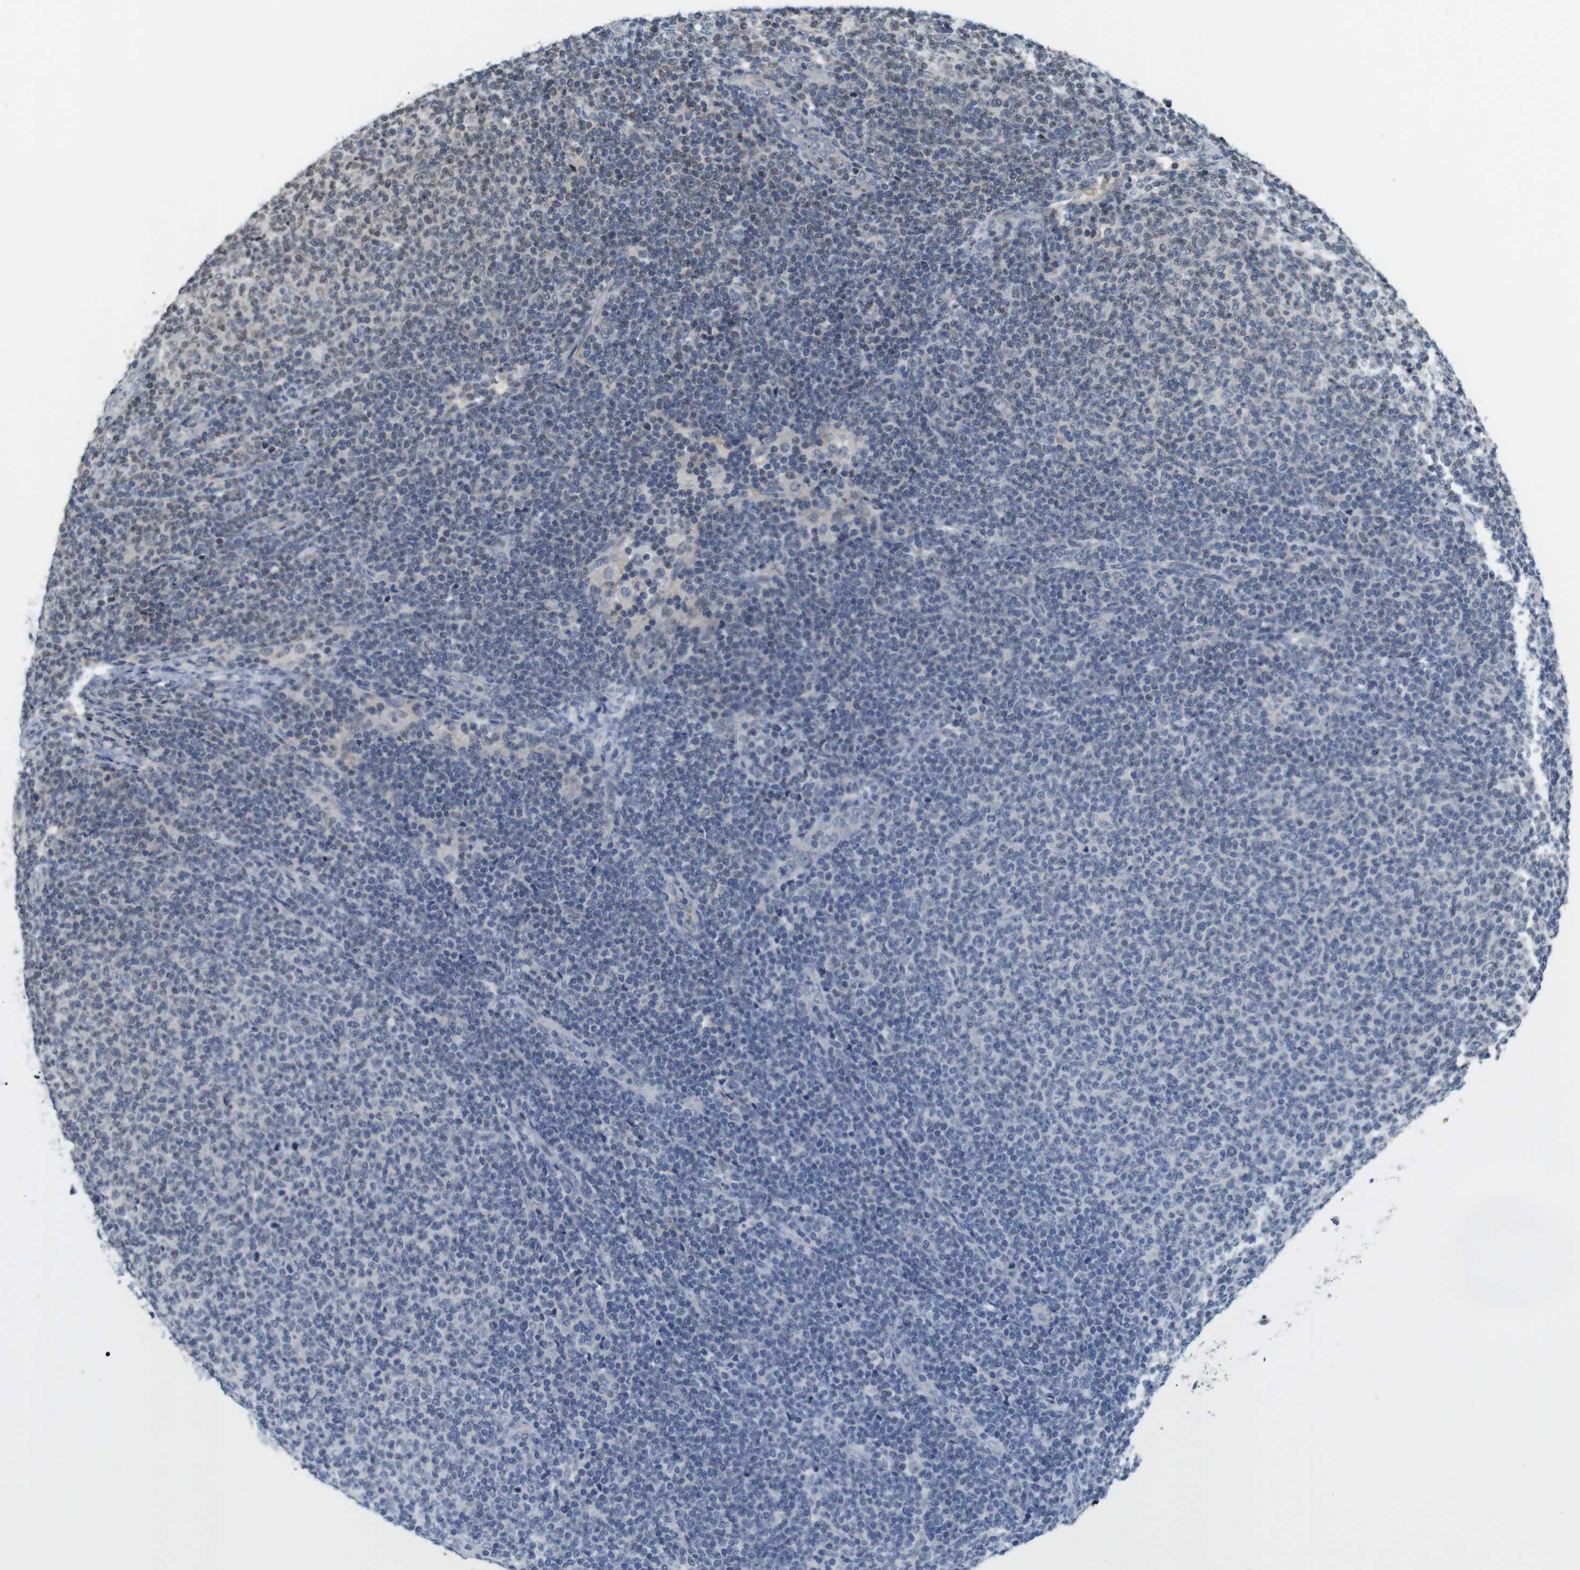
{"staining": {"intensity": "weak", "quantity": "<25%", "location": "nuclear"}, "tissue": "lymphoma", "cell_type": "Tumor cells", "image_type": "cancer", "snomed": [{"axis": "morphology", "description": "Malignant lymphoma, non-Hodgkin's type, Low grade"}, {"axis": "topography", "description": "Lymph node"}], "caption": "There is no significant positivity in tumor cells of low-grade malignant lymphoma, non-Hodgkin's type.", "gene": "MBD1", "patient": {"sex": "male", "age": 66}}